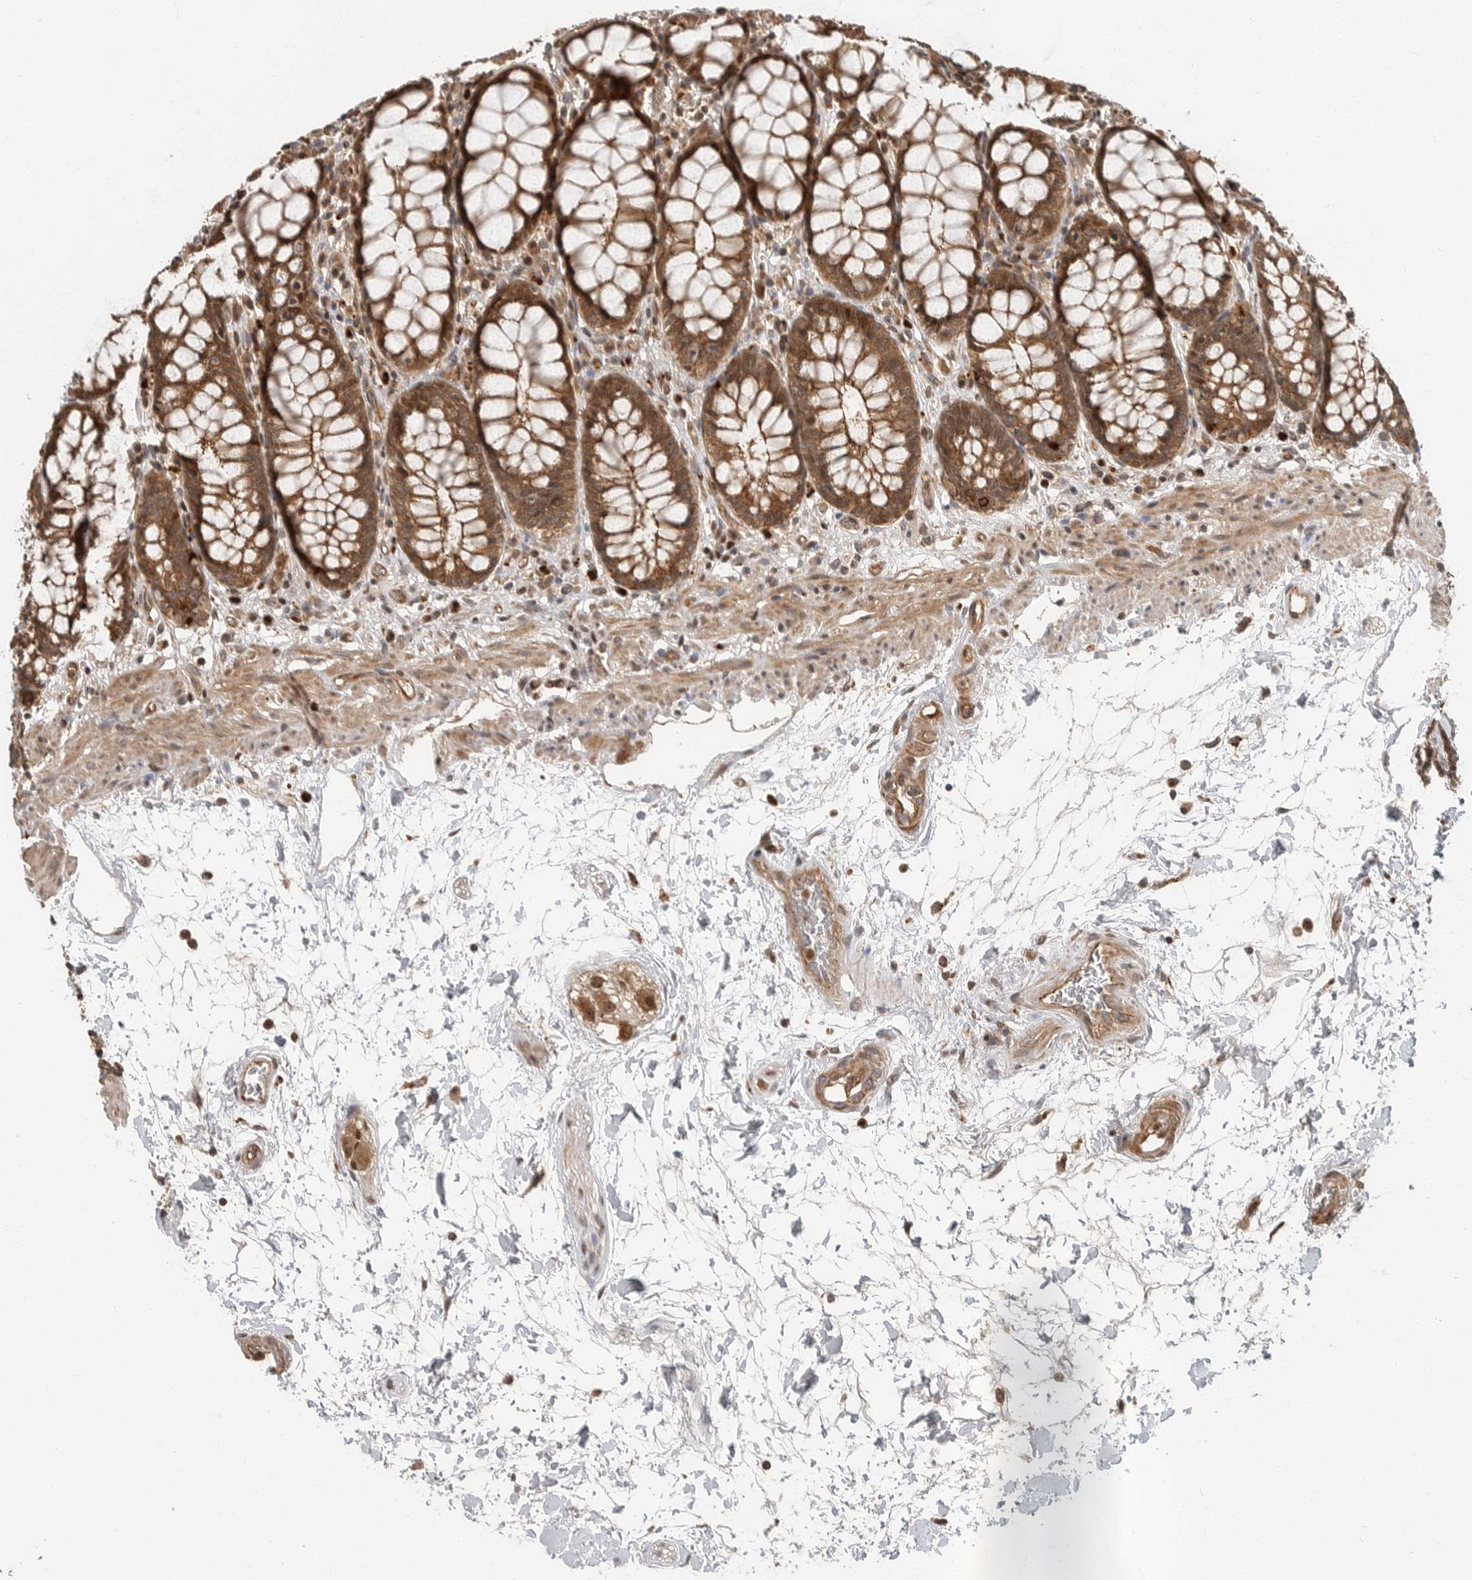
{"staining": {"intensity": "strong", "quantity": ">75%", "location": "cytoplasmic/membranous"}, "tissue": "rectum", "cell_type": "Glandular cells", "image_type": "normal", "snomed": [{"axis": "morphology", "description": "Normal tissue, NOS"}, {"axis": "topography", "description": "Rectum"}], "caption": "A high amount of strong cytoplasmic/membranous expression is seen in about >75% of glandular cells in normal rectum.", "gene": "STRAP", "patient": {"sex": "male", "age": 64}}